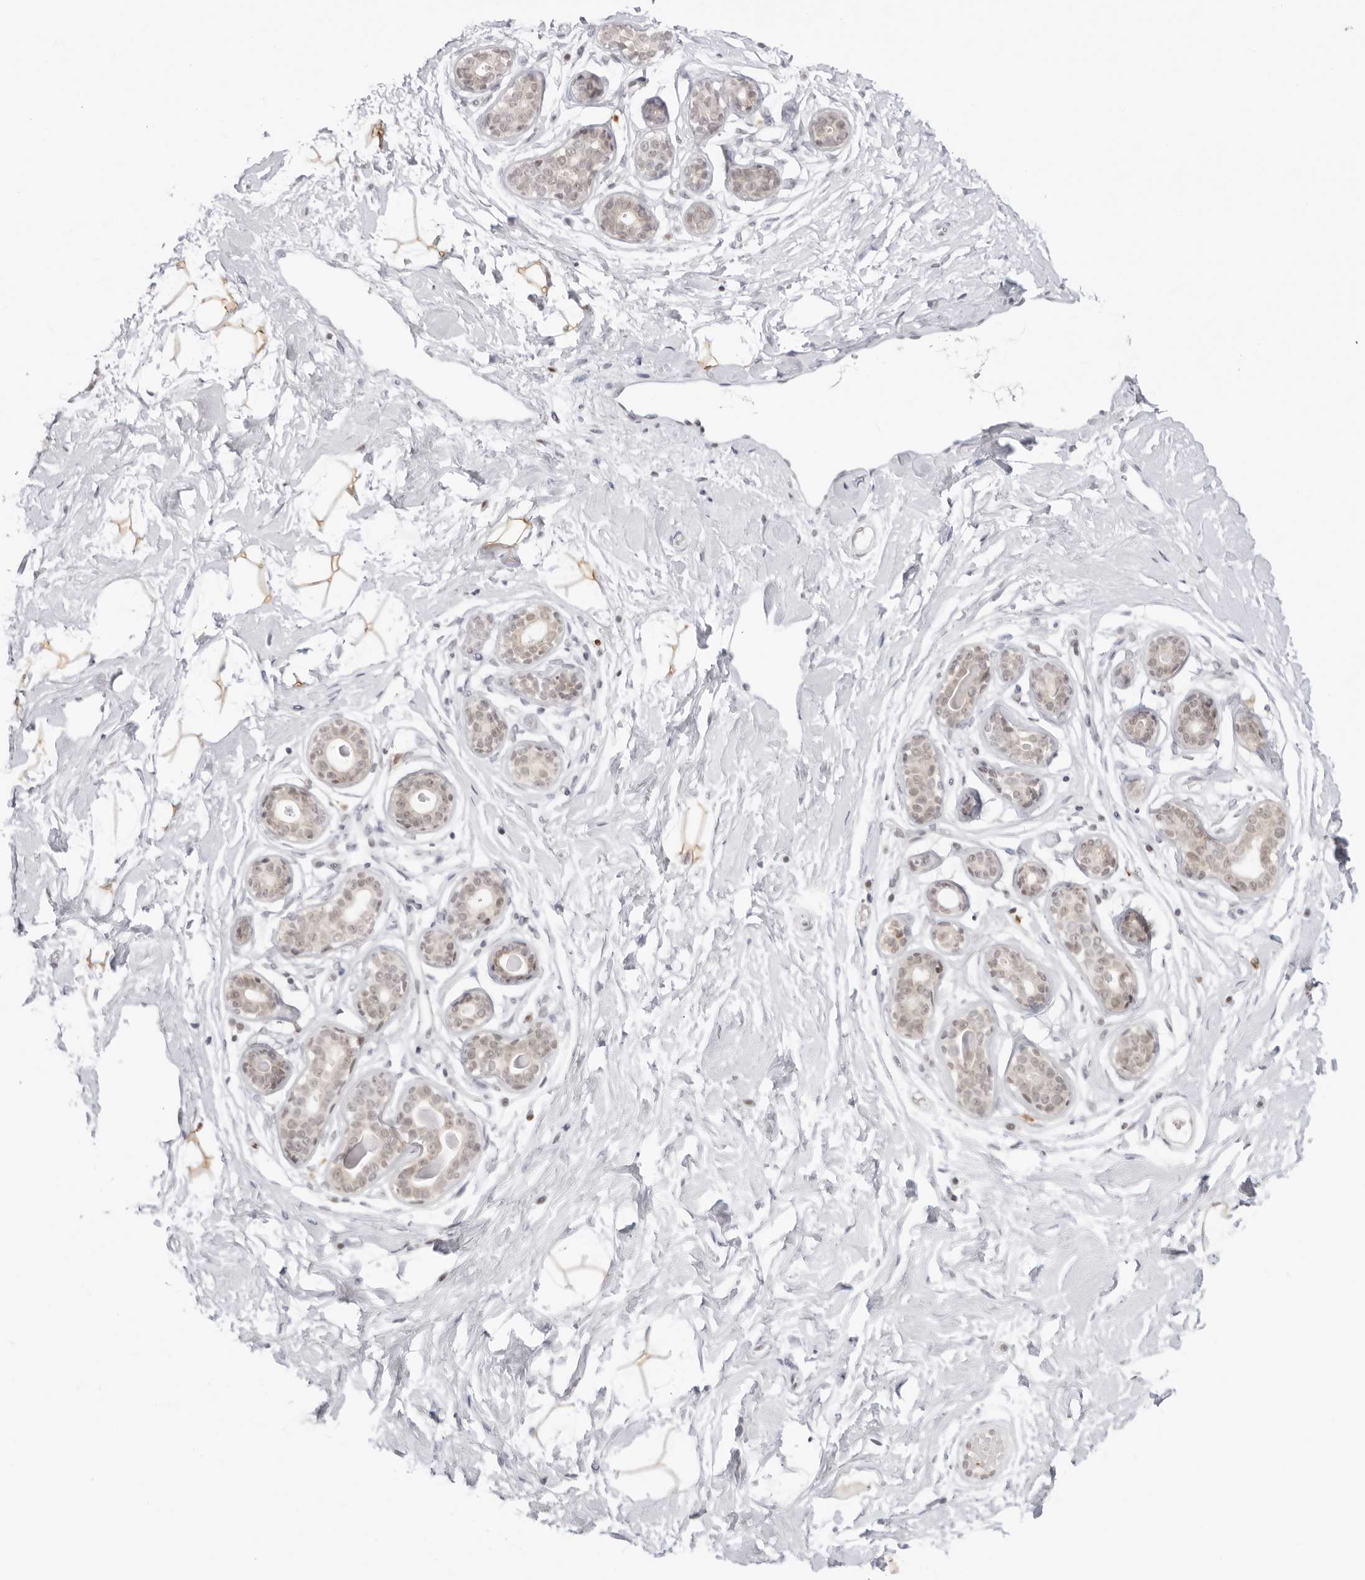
{"staining": {"intensity": "moderate", "quantity": "<25%", "location": "cytoplasmic/membranous"}, "tissue": "breast", "cell_type": "Adipocytes", "image_type": "normal", "snomed": [{"axis": "morphology", "description": "Normal tissue, NOS"}, {"axis": "morphology", "description": "Adenoma, NOS"}, {"axis": "topography", "description": "Breast"}], "caption": "This image shows IHC staining of normal human breast, with low moderate cytoplasmic/membranous positivity in about <25% of adipocytes.", "gene": "RNF146", "patient": {"sex": "female", "age": 23}}